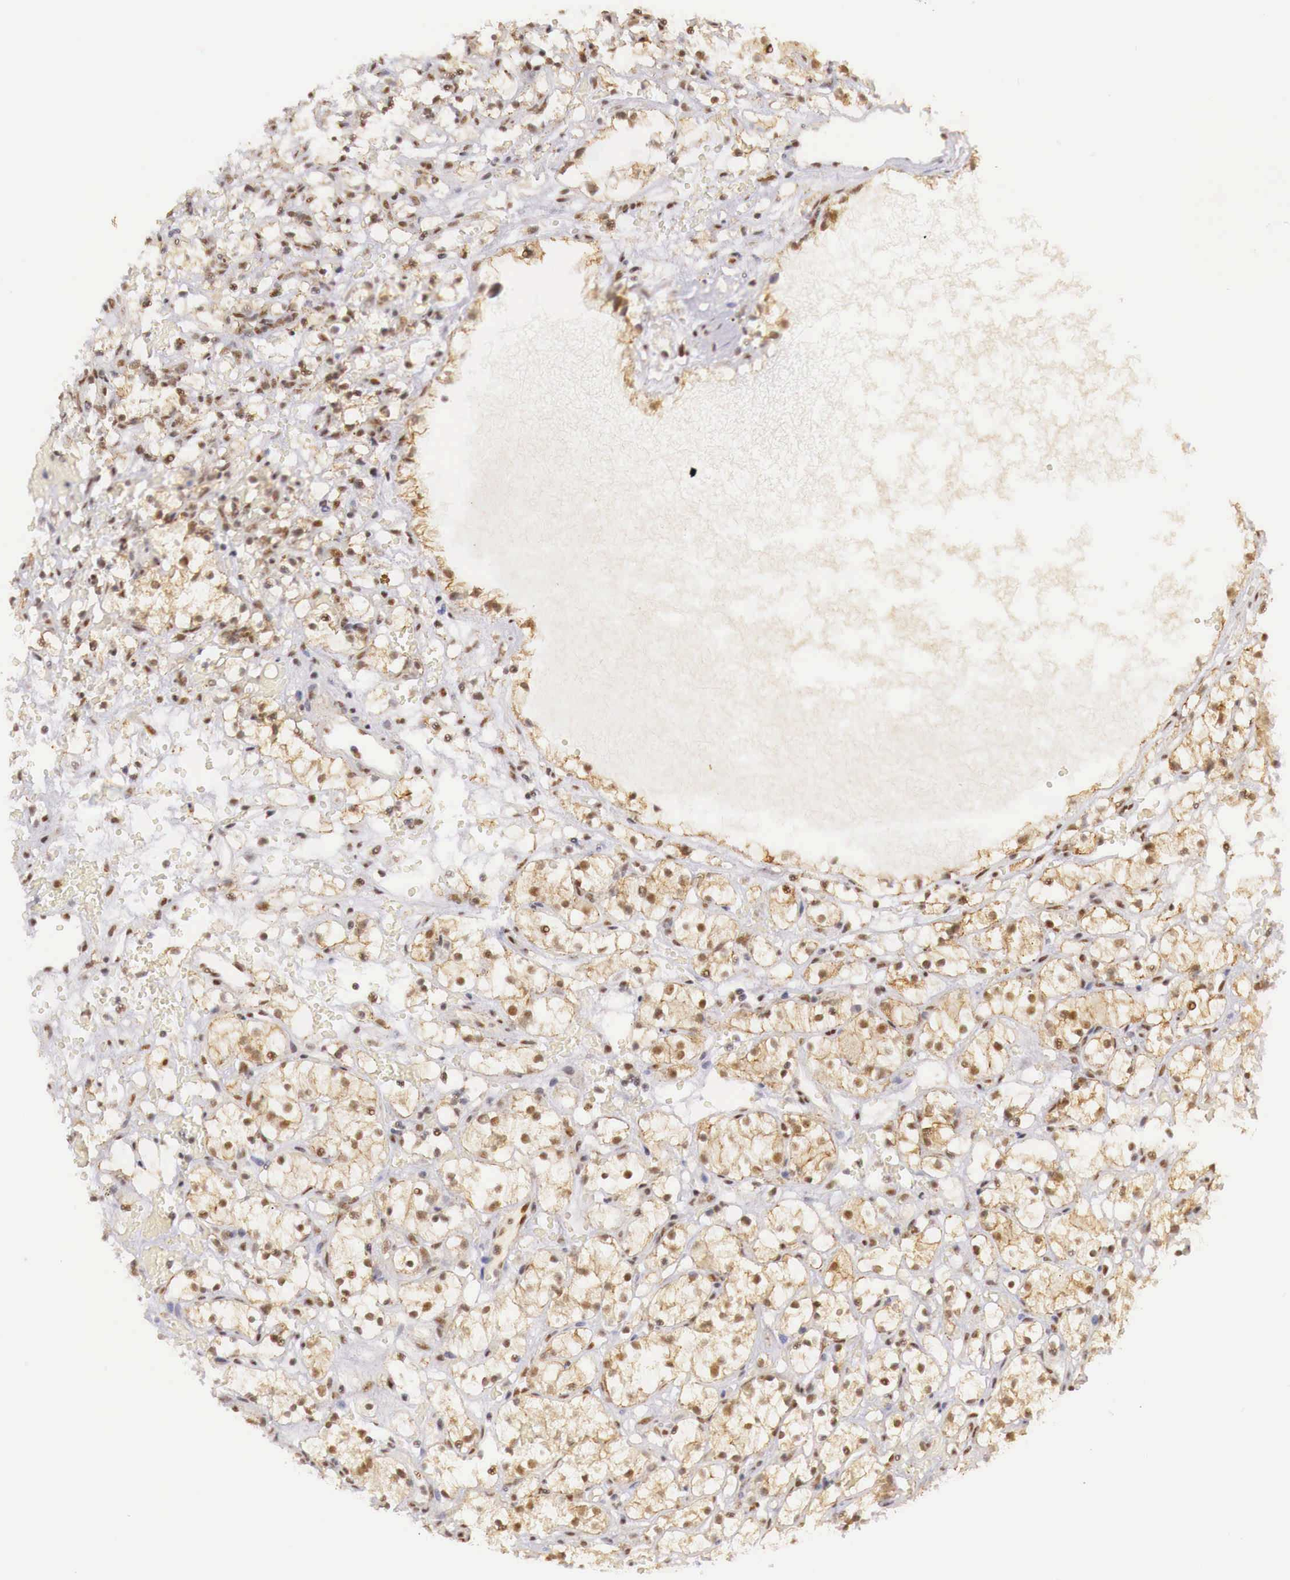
{"staining": {"intensity": "weak", "quantity": ">75%", "location": "cytoplasmic/membranous,nuclear"}, "tissue": "renal cancer", "cell_type": "Tumor cells", "image_type": "cancer", "snomed": [{"axis": "morphology", "description": "Adenocarcinoma, NOS"}, {"axis": "topography", "description": "Kidney"}], "caption": "DAB immunohistochemical staining of adenocarcinoma (renal) exhibits weak cytoplasmic/membranous and nuclear protein positivity in approximately >75% of tumor cells. The staining was performed using DAB (3,3'-diaminobenzidine), with brown indicating positive protein expression. Nuclei are stained blue with hematoxylin.", "gene": "GPKOW", "patient": {"sex": "female", "age": 60}}